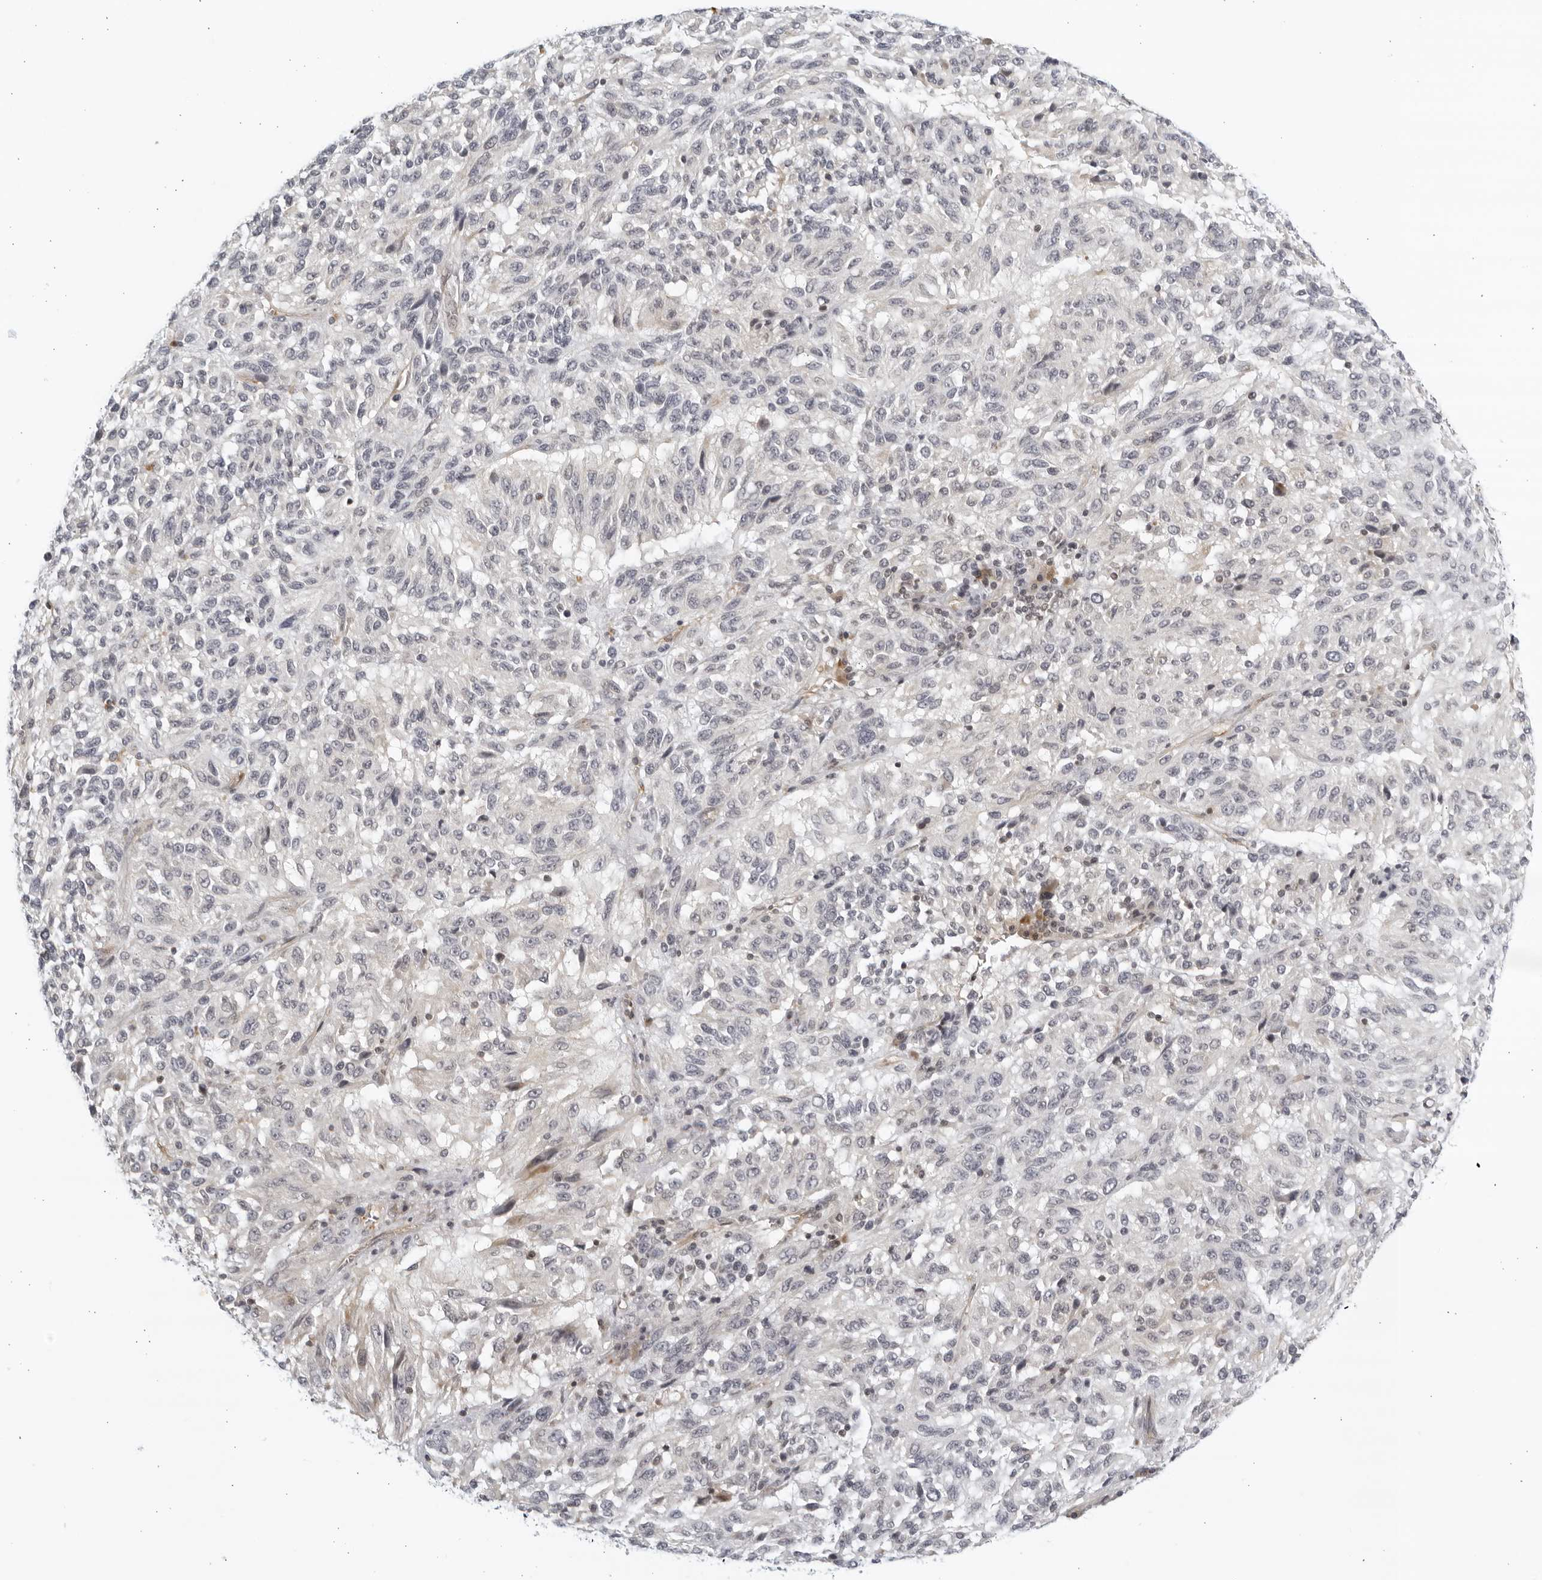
{"staining": {"intensity": "negative", "quantity": "none", "location": "none"}, "tissue": "melanoma", "cell_type": "Tumor cells", "image_type": "cancer", "snomed": [{"axis": "morphology", "description": "Malignant melanoma, Metastatic site"}, {"axis": "topography", "description": "Lung"}], "caption": "The micrograph shows no significant staining in tumor cells of melanoma.", "gene": "SERTAD4", "patient": {"sex": "male", "age": 64}}